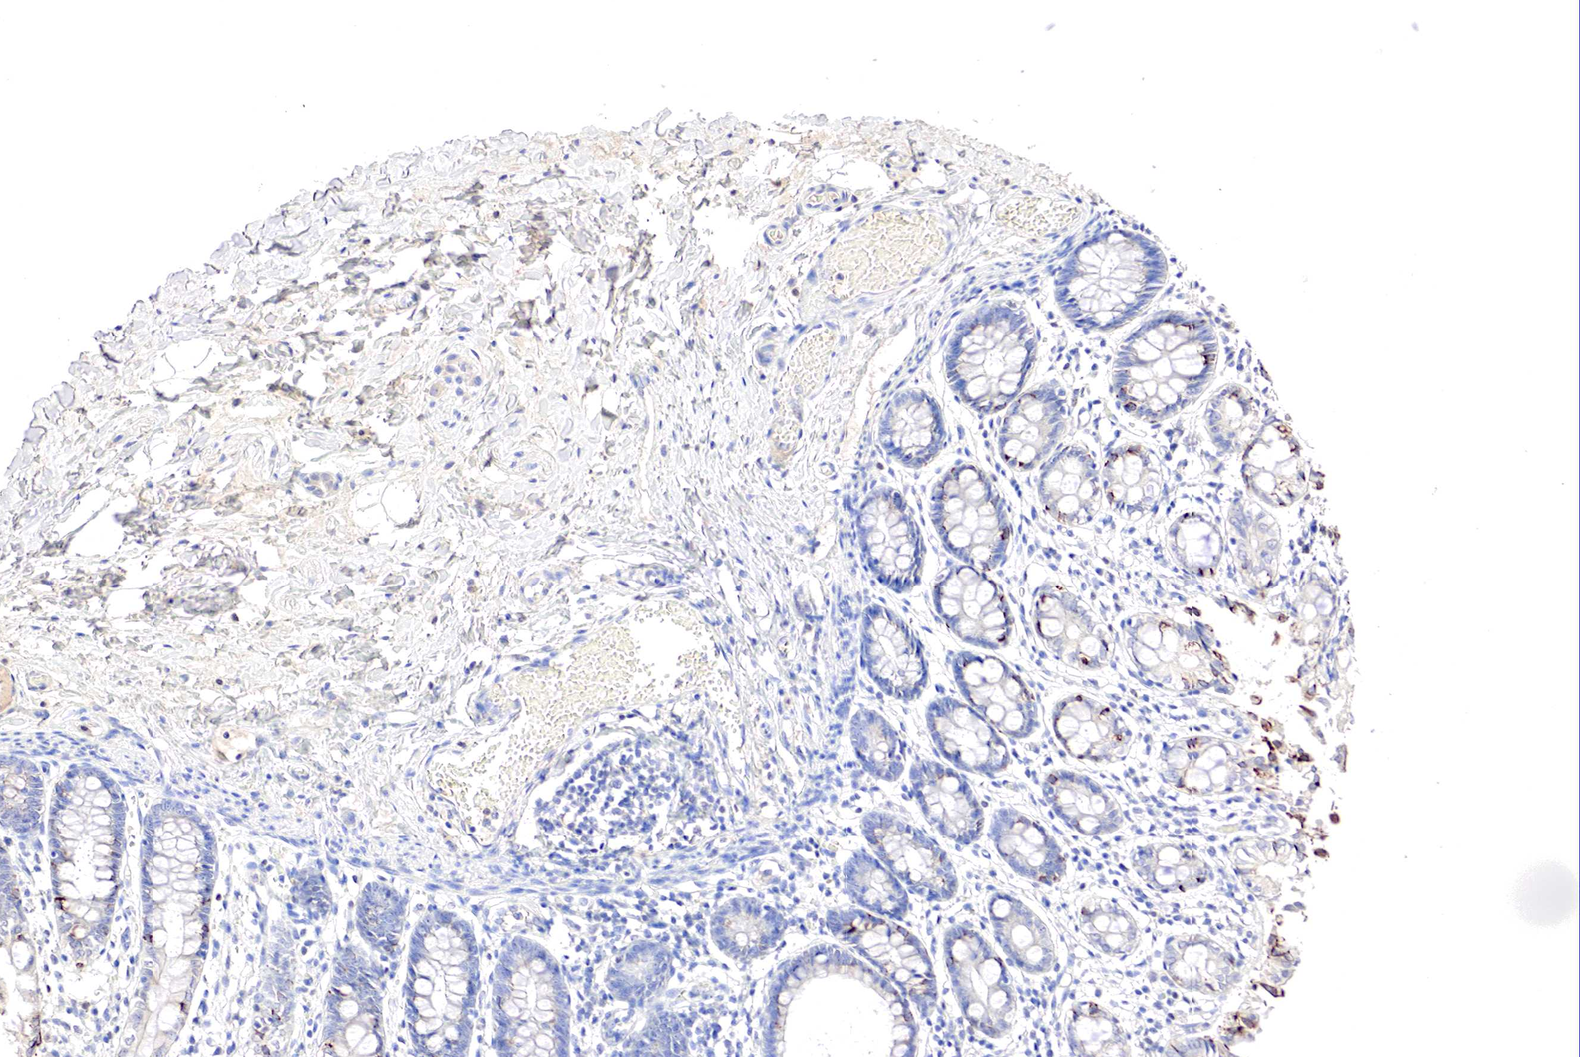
{"staining": {"intensity": "negative", "quantity": "none", "location": "none"}, "tissue": "colon", "cell_type": "Endothelial cells", "image_type": "normal", "snomed": [{"axis": "morphology", "description": "Normal tissue, NOS"}, {"axis": "topography", "description": "Colon"}], "caption": "Immunohistochemistry micrograph of benign colon: human colon stained with DAB (3,3'-diaminobenzidine) demonstrates no significant protein expression in endothelial cells. (DAB (3,3'-diaminobenzidine) immunohistochemistry with hematoxylin counter stain).", "gene": "GATA1", "patient": {"sex": "male", "age": 1}}